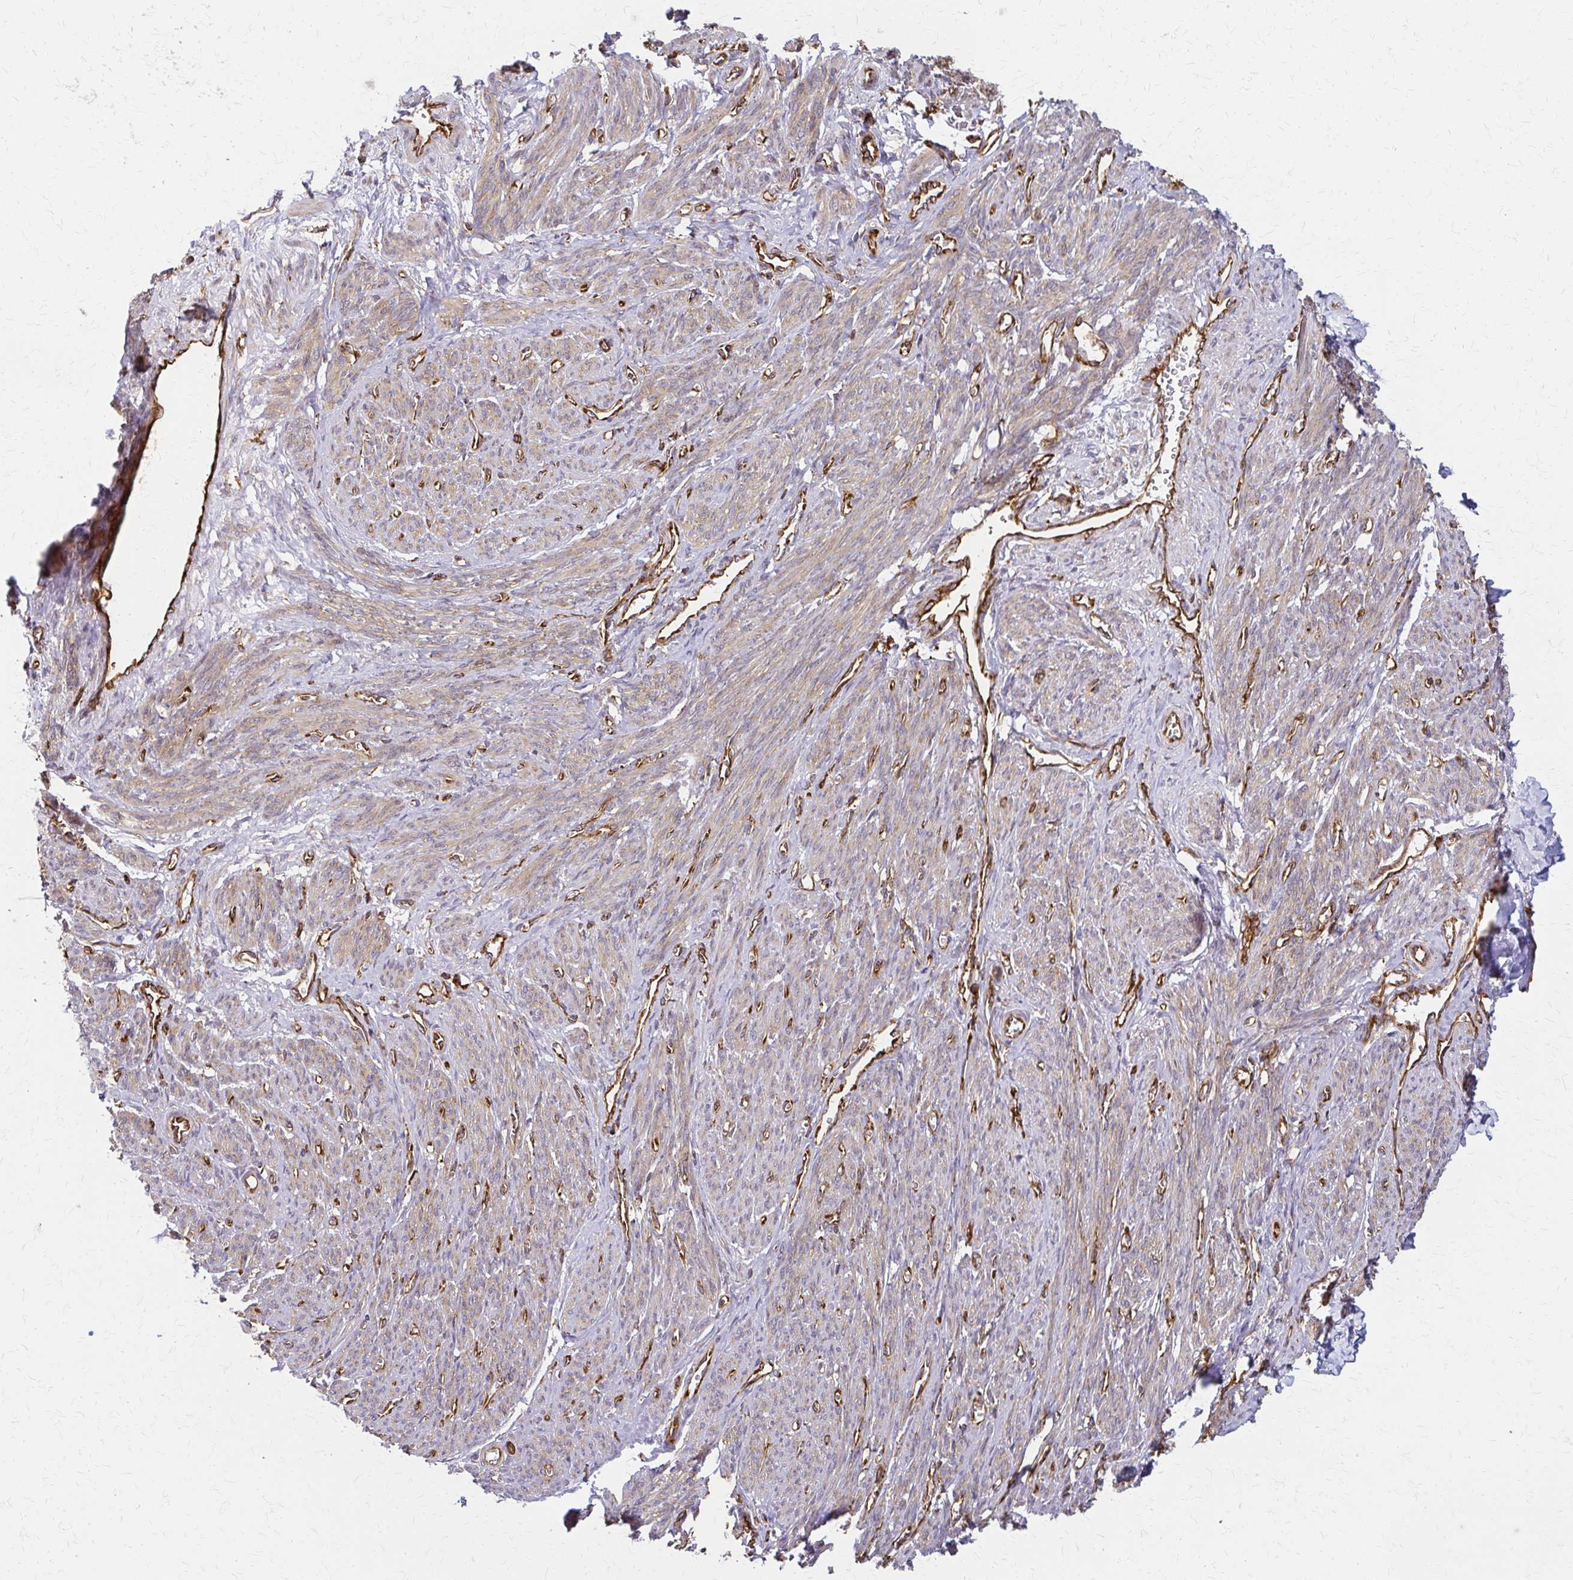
{"staining": {"intensity": "moderate", "quantity": "25%-75%", "location": "cytoplasmic/membranous"}, "tissue": "smooth muscle", "cell_type": "Smooth muscle cells", "image_type": "normal", "snomed": [{"axis": "morphology", "description": "Normal tissue, NOS"}, {"axis": "topography", "description": "Smooth muscle"}], "caption": "IHC (DAB) staining of normal human smooth muscle exhibits moderate cytoplasmic/membranous protein positivity in approximately 25%-75% of smooth muscle cells. (Stains: DAB (3,3'-diaminobenzidine) in brown, nuclei in blue, Microscopy: brightfield microscopy at high magnification).", "gene": "WASF2", "patient": {"sex": "female", "age": 65}}